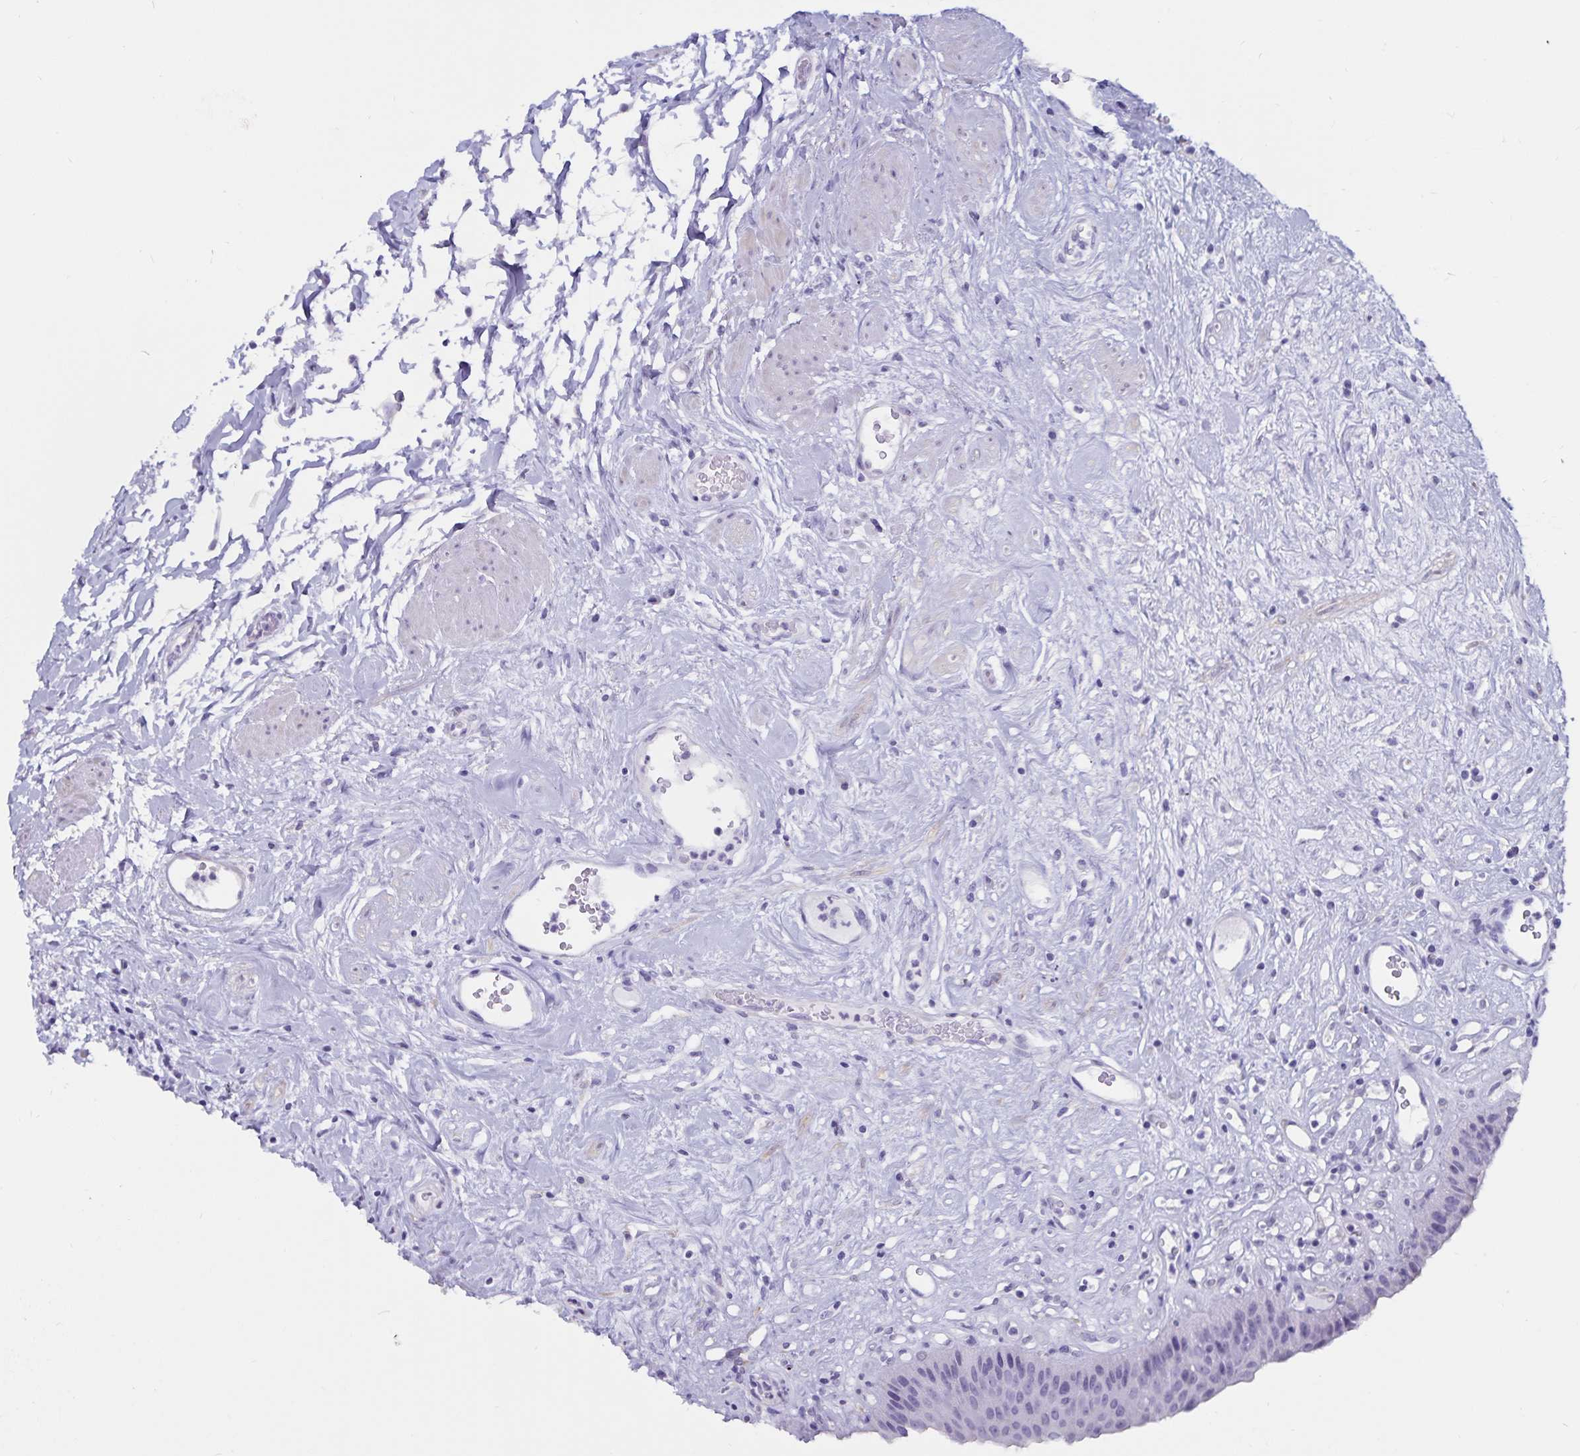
{"staining": {"intensity": "negative", "quantity": "none", "location": "none"}, "tissue": "urinary bladder", "cell_type": "Urothelial cells", "image_type": "normal", "snomed": [{"axis": "morphology", "description": "Normal tissue, NOS"}, {"axis": "topography", "description": "Urinary bladder"}], "caption": "A high-resolution photomicrograph shows immunohistochemistry staining of normal urinary bladder, which demonstrates no significant positivity in urothelial cells. (Stains: DAB (3,3'-diaminobenzidine) IHC with hematoxylin counter stain, Microscopy: brightfield microscopy at high magnification).", "gene": "GPR137", "patient": {"sex": "female", "age": 56}}